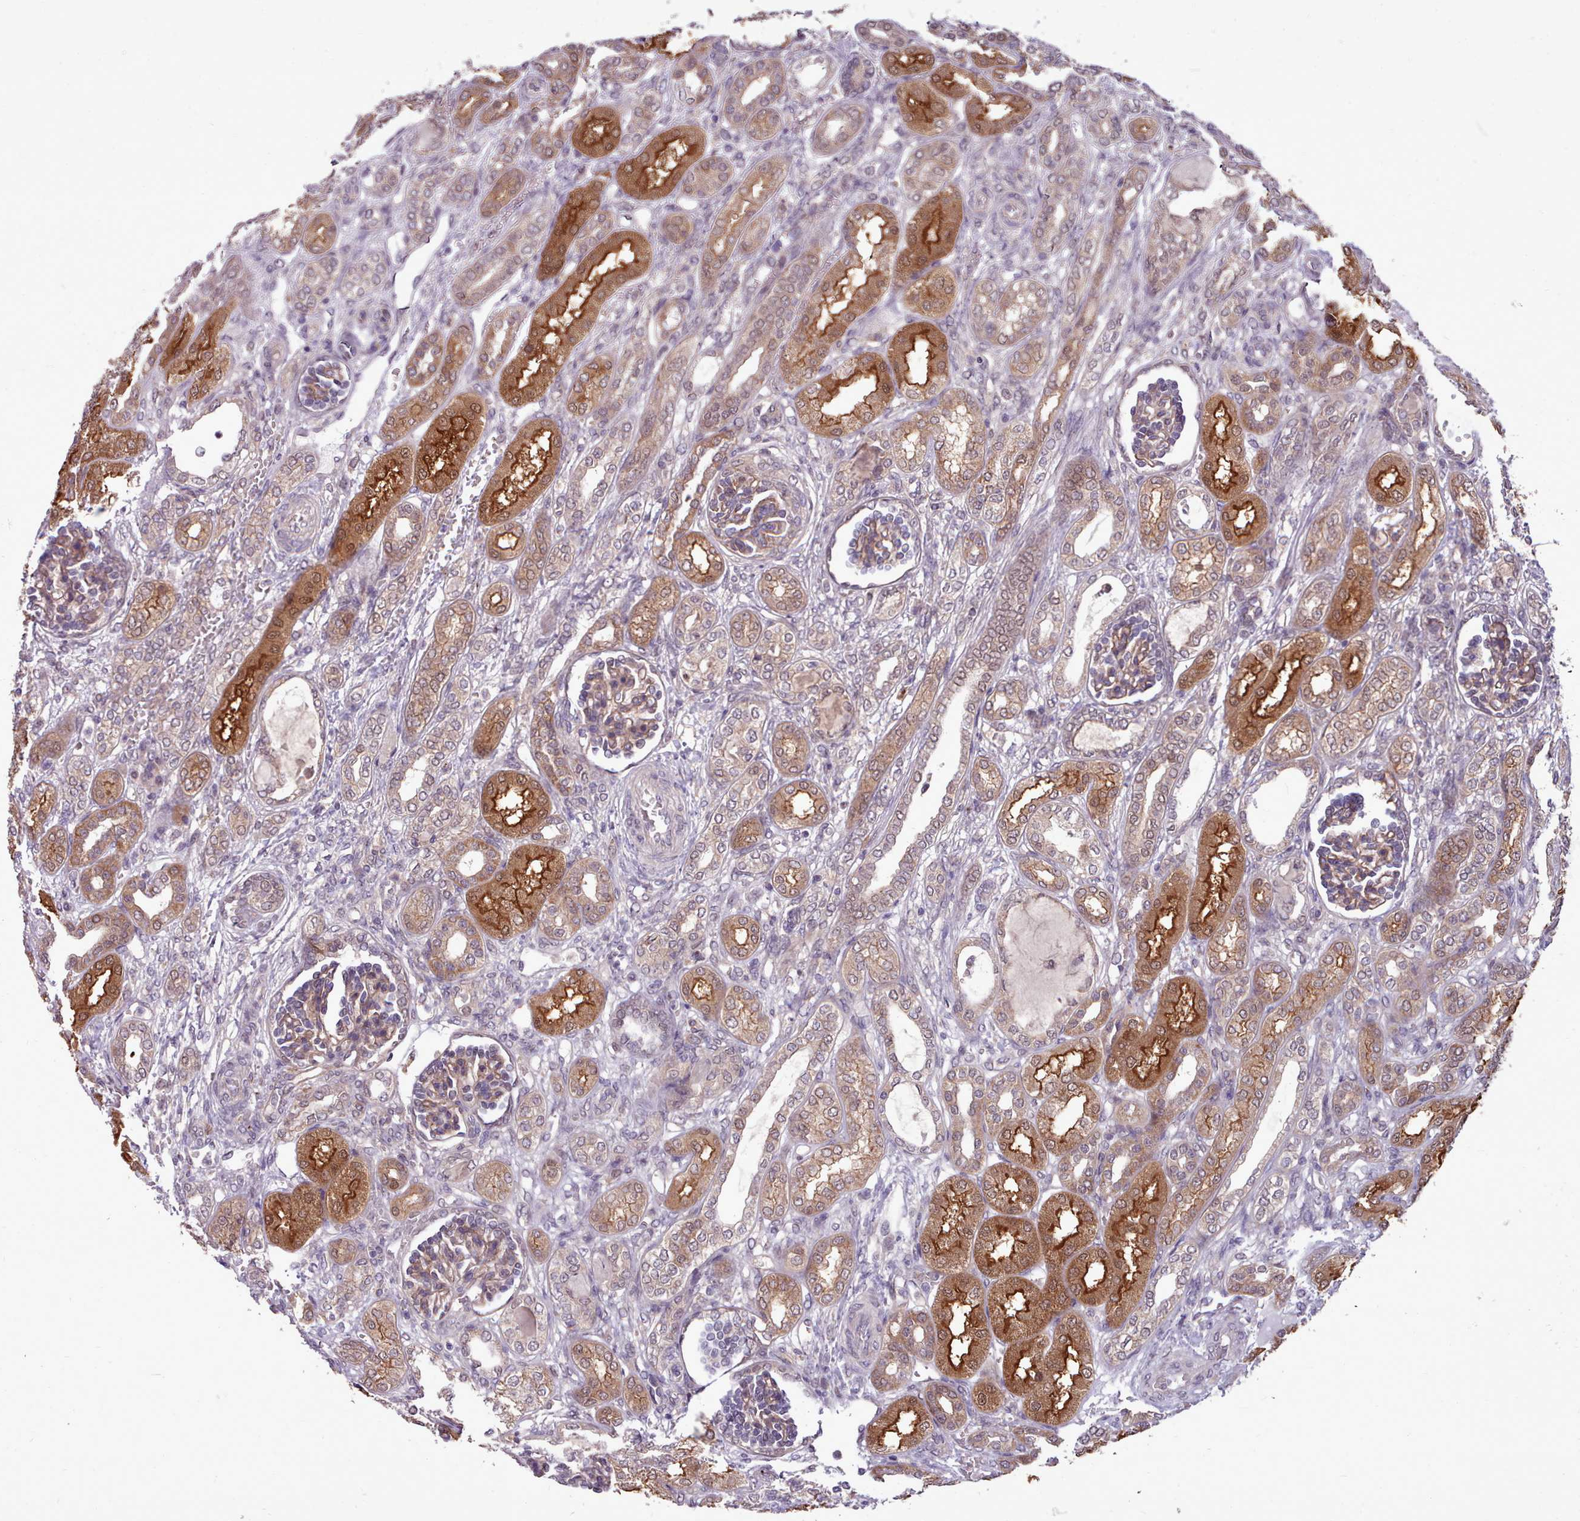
{"staining": {"intensity": "weak", "quantity": "25%-75%", "location": "cytoplasmic/membranous"}, "tissue": "kidney", "cell_type": "Cells in glomeruli", "image_type": "normal", "snomed": [{"axis": "morphology", "description": "Normal tissue, NOS"}, {"axis": "morphology", "description": "Neoplasm, malignant, NOS"}, {"axis": "topography", "description": "Kidney"}], "caption": "Protein analysis of benign kidney reveals weak cytoplasmic/membranous positivity in approximately 25%-75% of cells in glomeruli. Using DAB (brown) and hematoxylin (blue) stains, captured at high magnification using brightfield microscopy.", "gene": "AHCY", "patient": {"sex": "female", "age": 1}}